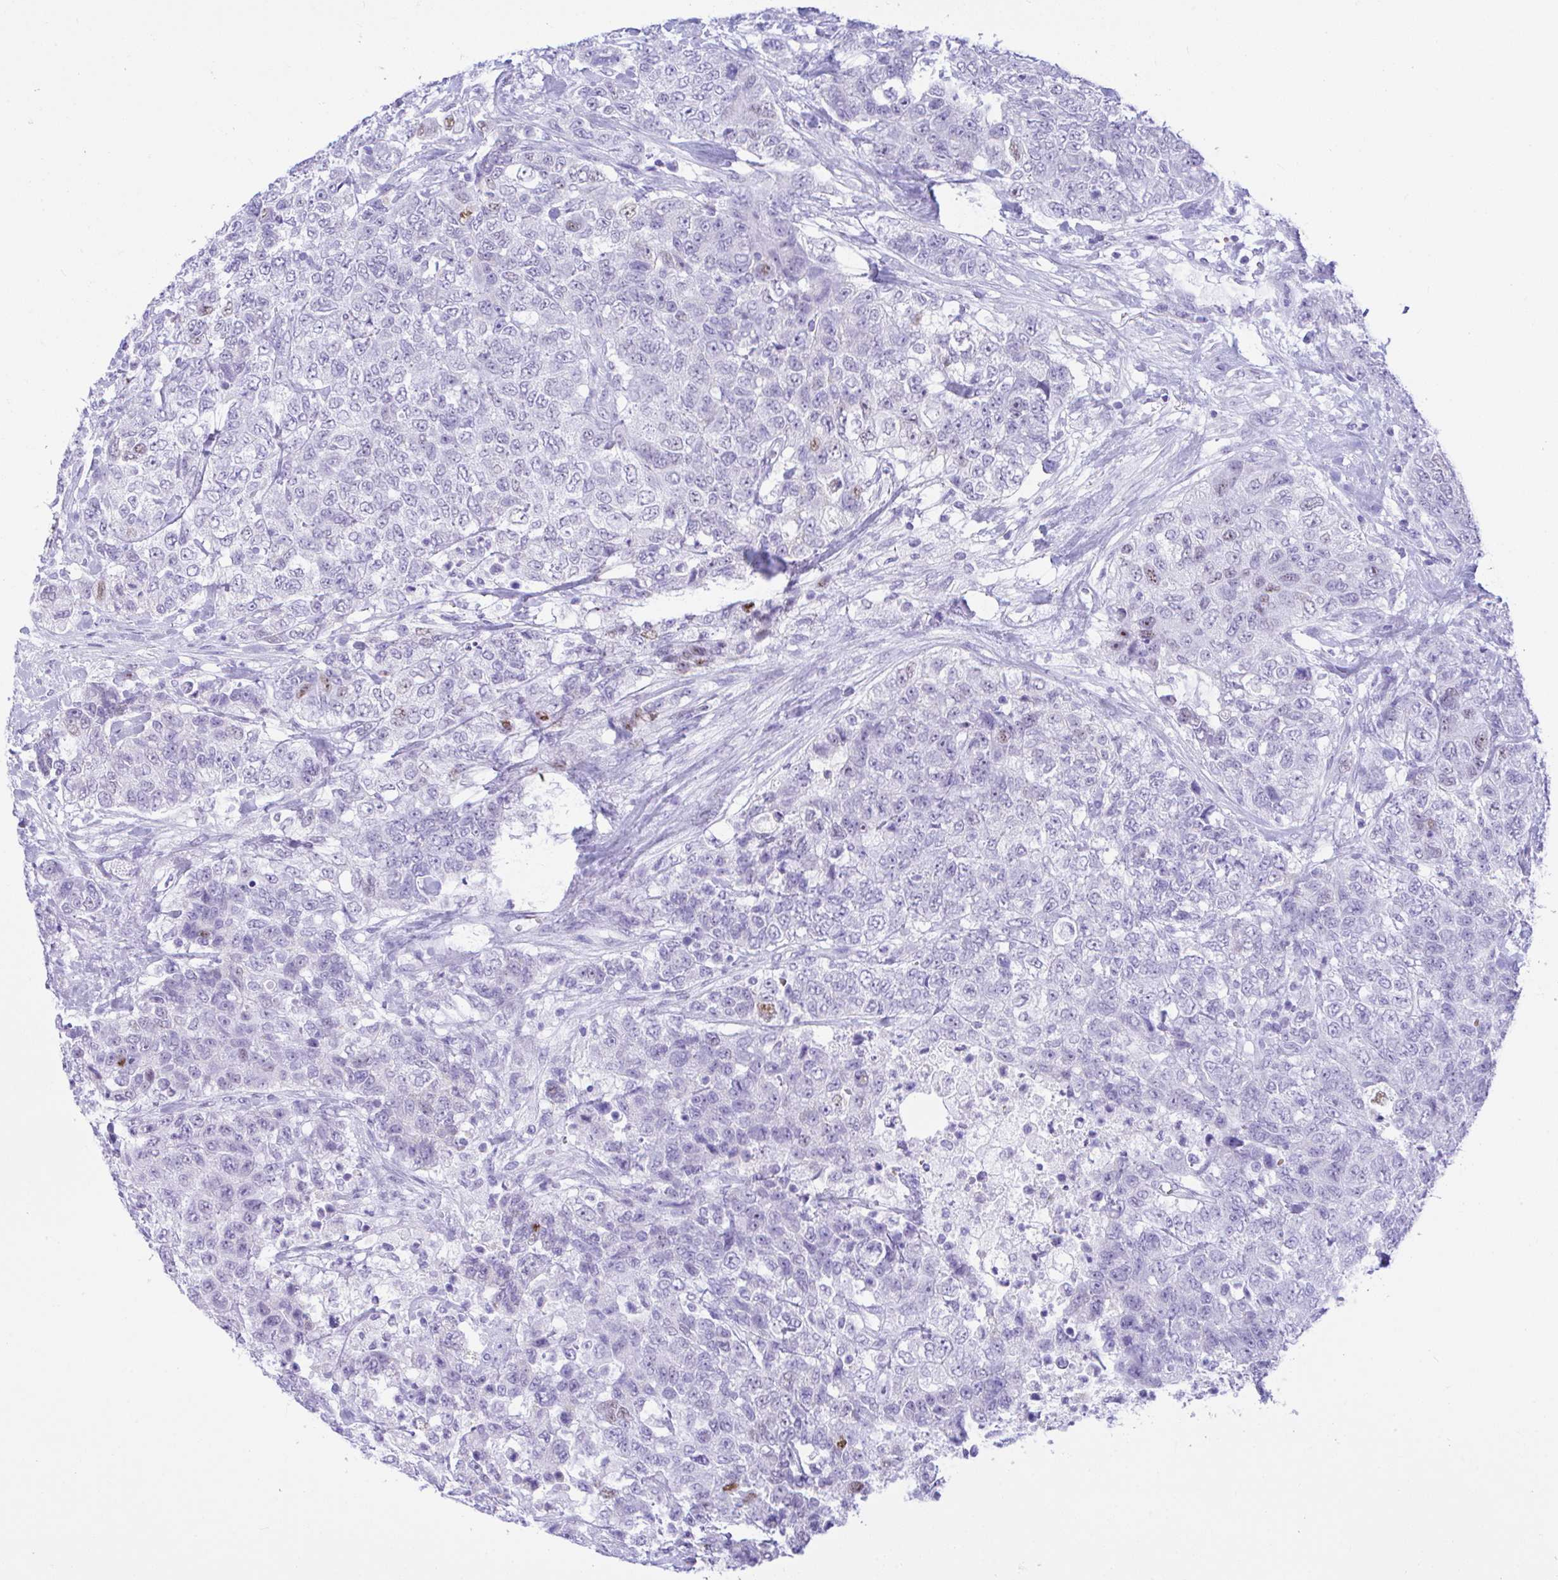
{"staining": {"intensity": "moderate", "quantity": "<25%", "location": "nuclear"}, "tissue": "urothelial cancer", "cell_type": "Tumor cells", "image_type": "cancer", "snomed": [{"axis": "morphology", "description": "Urothelial carcinoma, High grade"}, {"axis": "topography", "description": "Urinary bladder"}], "caption": "There is low levels of moderate nuclear staining in tumor cells of urothelial carcinoma (high-grade), as demonstrated by immunohistochemical staining (brown color).", "gene": "SEL1L2", "patient": {"sex": "female", "age": 78}}